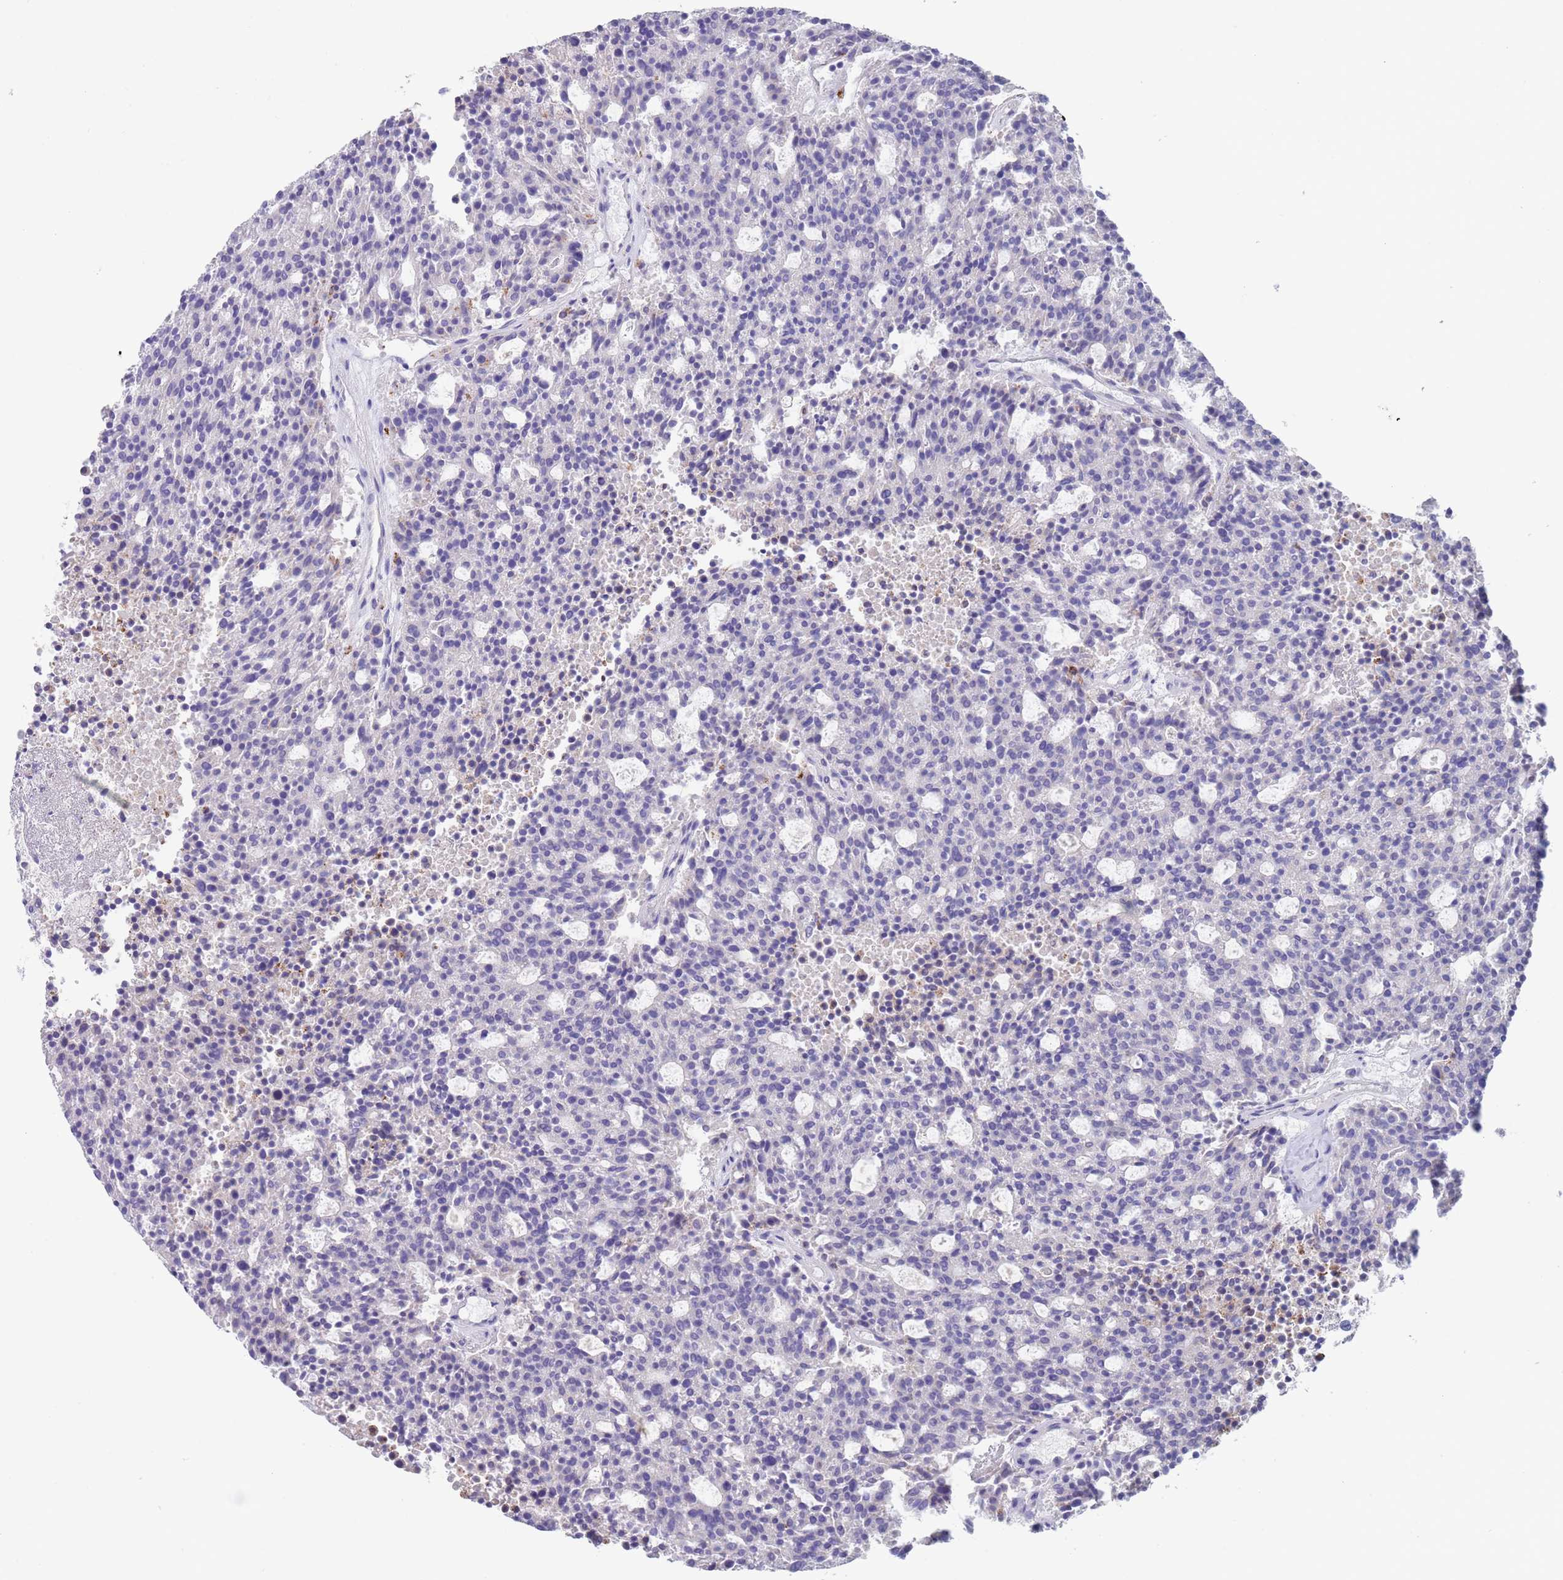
{"staining": {"intensity": "negative", "quantity": "none", "location": "none"}, "tissue": "carcinoid", "cell_type": "Tumor cells", "image_type": "cancer", "snomed": [{"axis": "morphology", "description": "Carcinoid, malignant, NOS"}, {"axis": "topography", "description": "Pancreas"}], "caption": "Tumor cells show no significant staining in carcinoid (malignant).", "gene": "SPIRE2", "patient": {"sex": "female", "age": 54}}